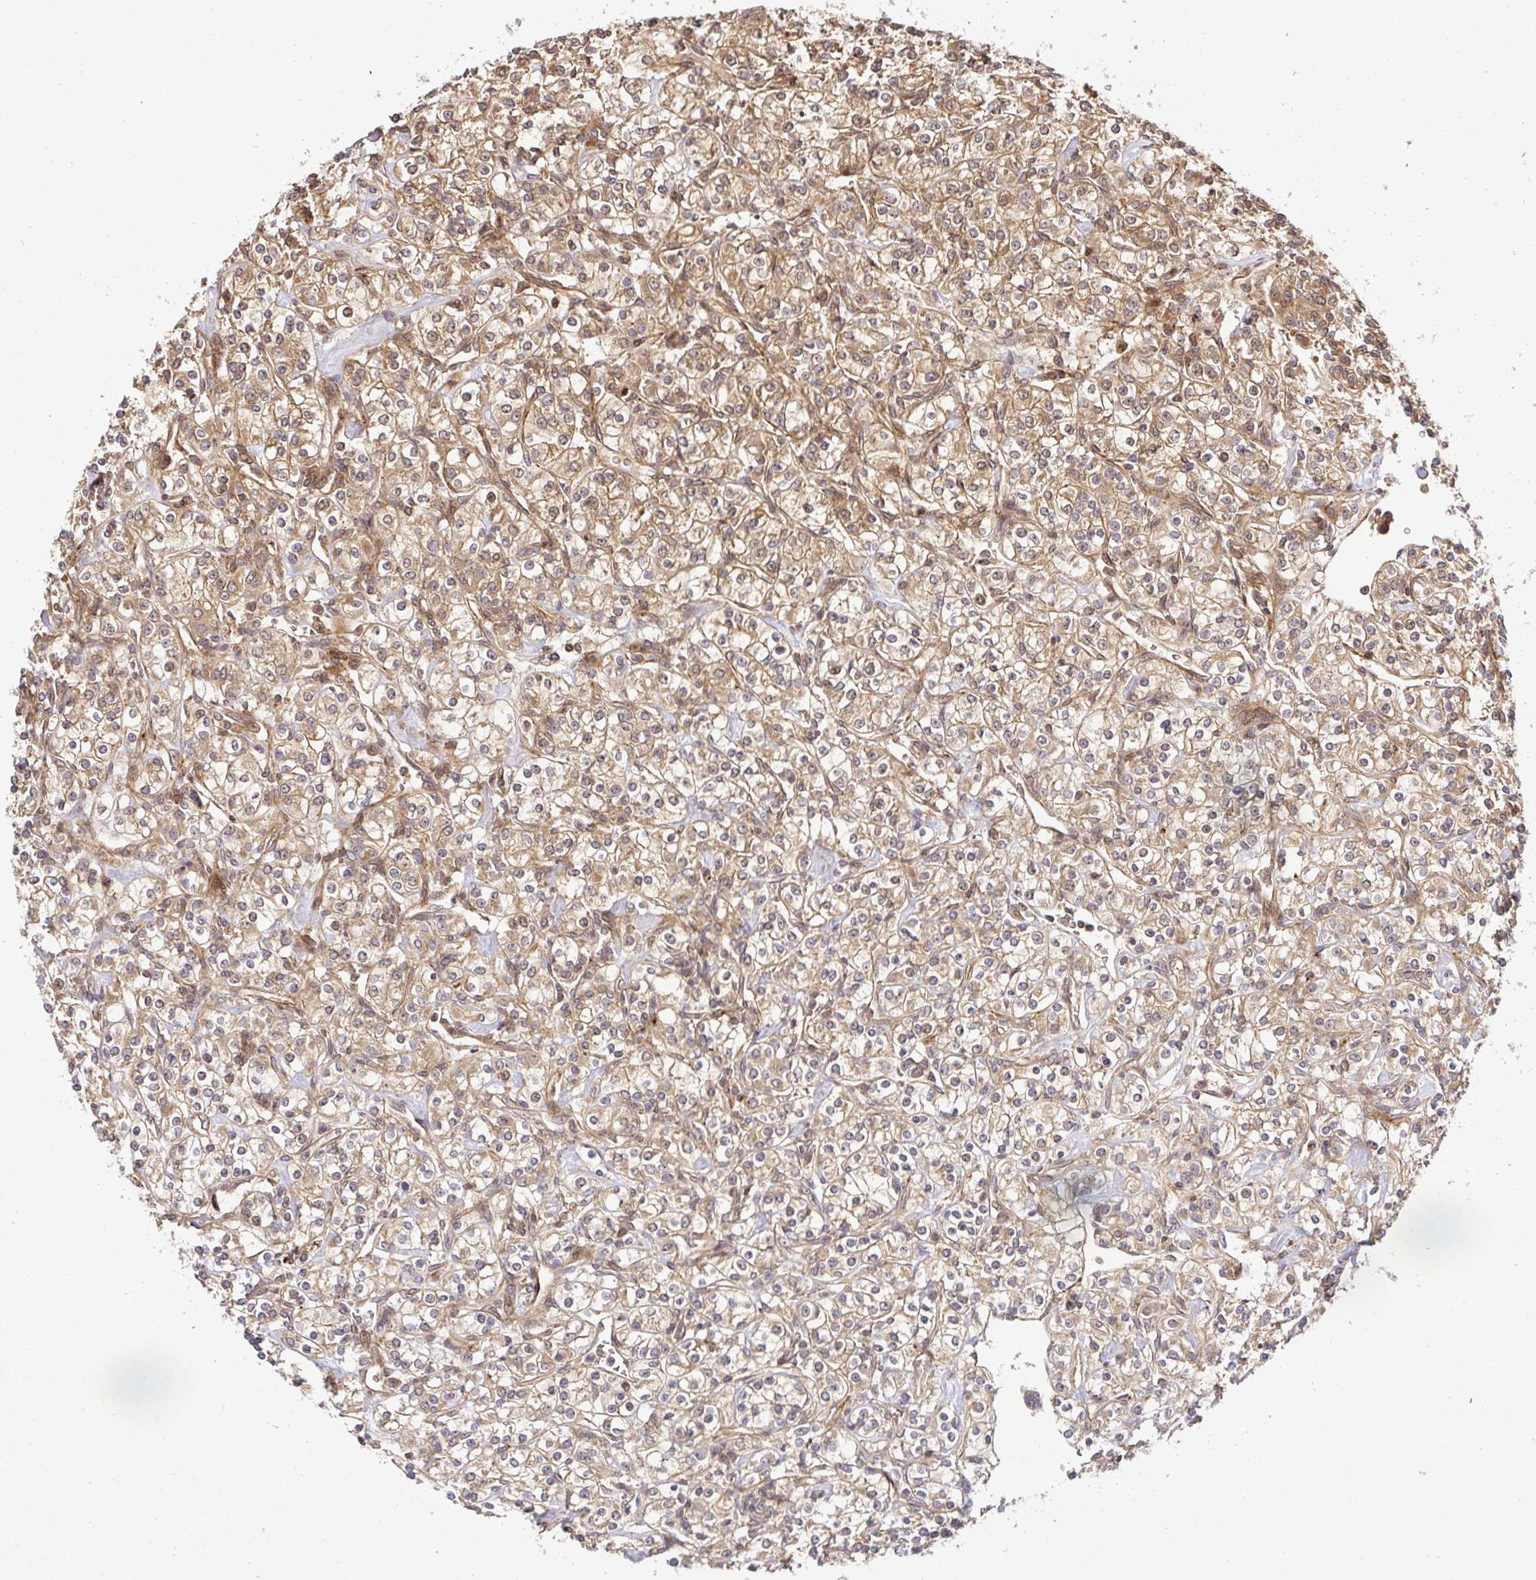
{"staining": {"intensity": "weak", "quantity": ">75%", "location": "cytoplasmic/membranous"}, "tissue": "renal cancer", "cell_type": "Tumor cells", "image_type": "cancer", "snomed": [{"axis": "morphology", "description": "Adenocarcinoma, NOS"}, {"axis": "topography", "description": "Kidney"}], "caption": "Adenocarcinoma (renal) stained with a brown dye demonstrates weak cytoplasmic/membranous positive positivity in about >75% of tumor cells.", "gene": "PSMA4", "patient": {"sex": "male", "age": 77}}